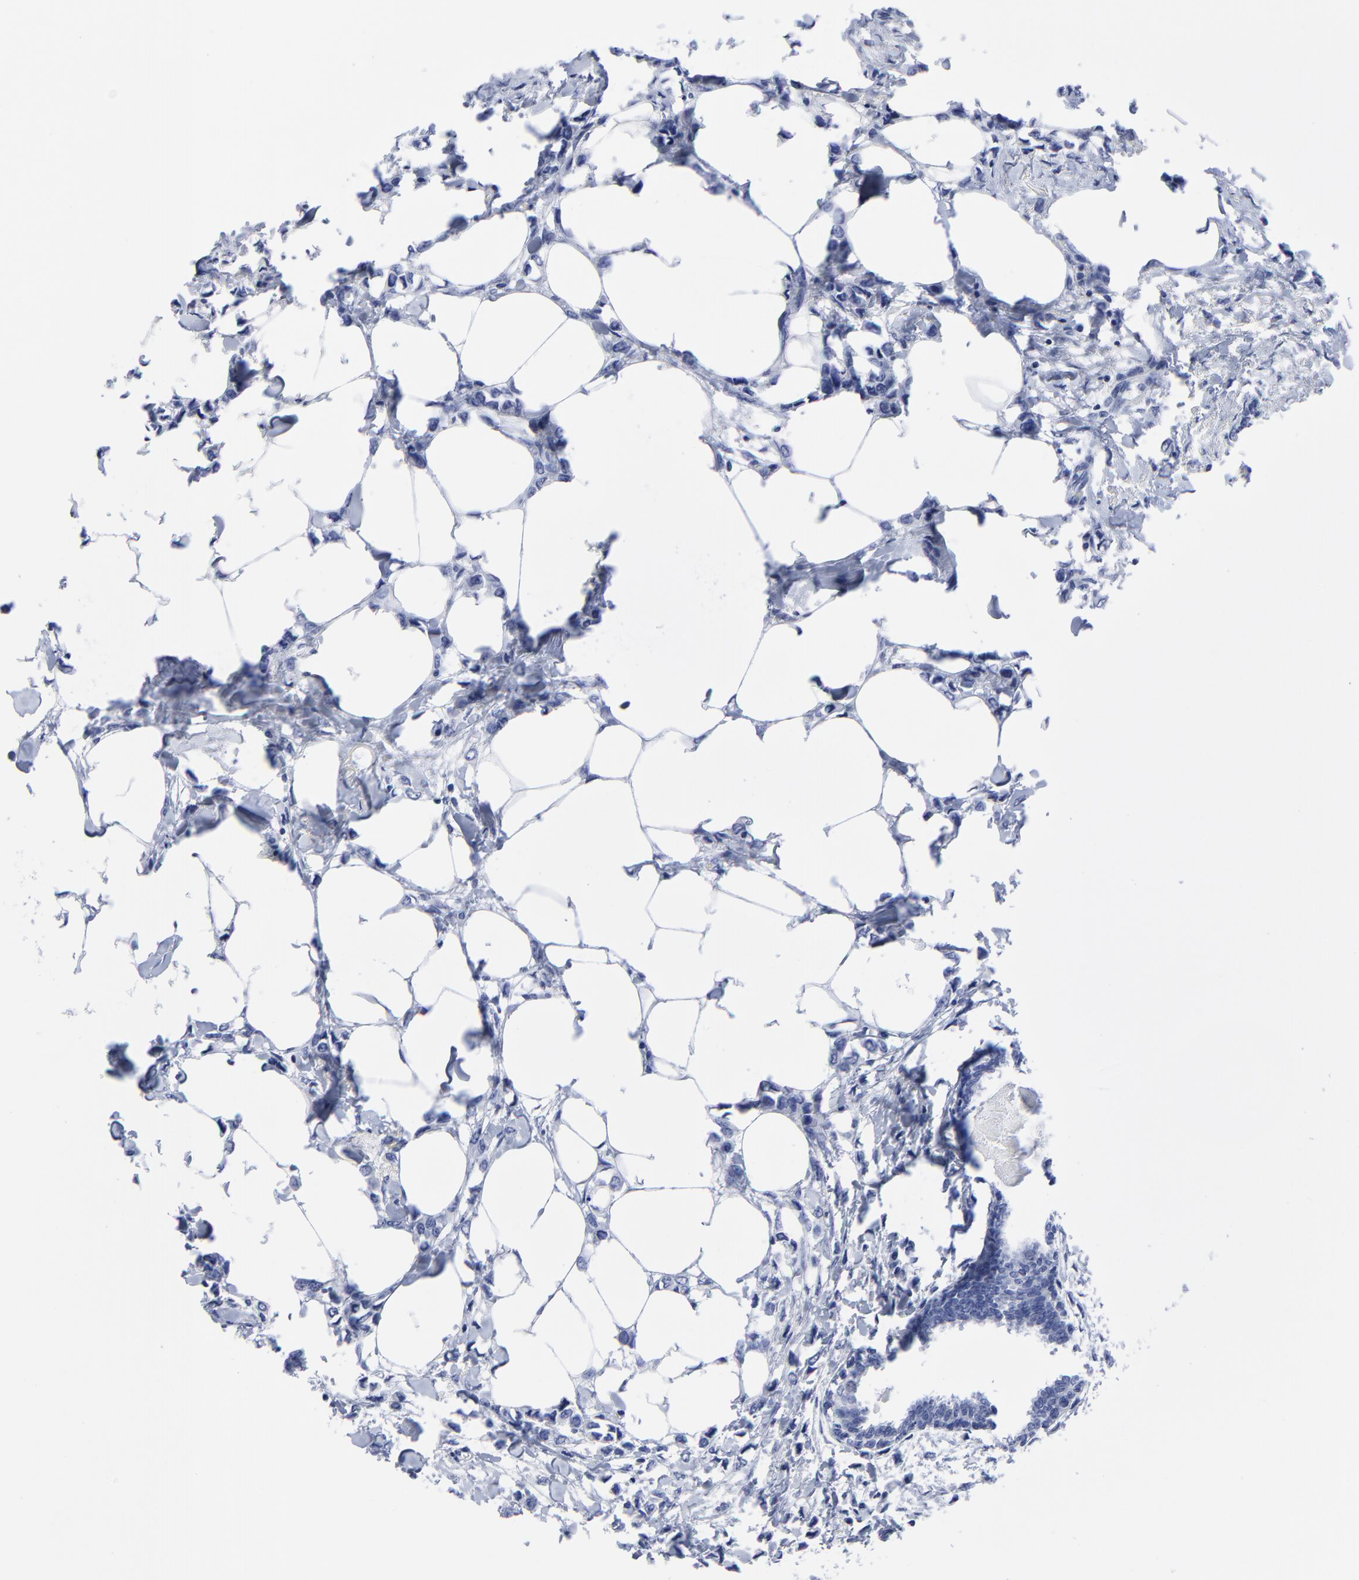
{"staining": {"intensity": "negative", "quantity": "none", "location": "none"}, "tissue": "breast cancer", "cell_type": "Tumor cells", "image_type": "cancer", "snomed": [{"axis": "morphology", "description": "Lobular carcinoma"}, {"axis": "topography", "description": "Breast"}], "caption": "This is an IHC image of human breast lobular carcinoma. There is no expression in tumor cells.", "gene": "CNTN3", "patient": {"sex": "female", "age": 51}}